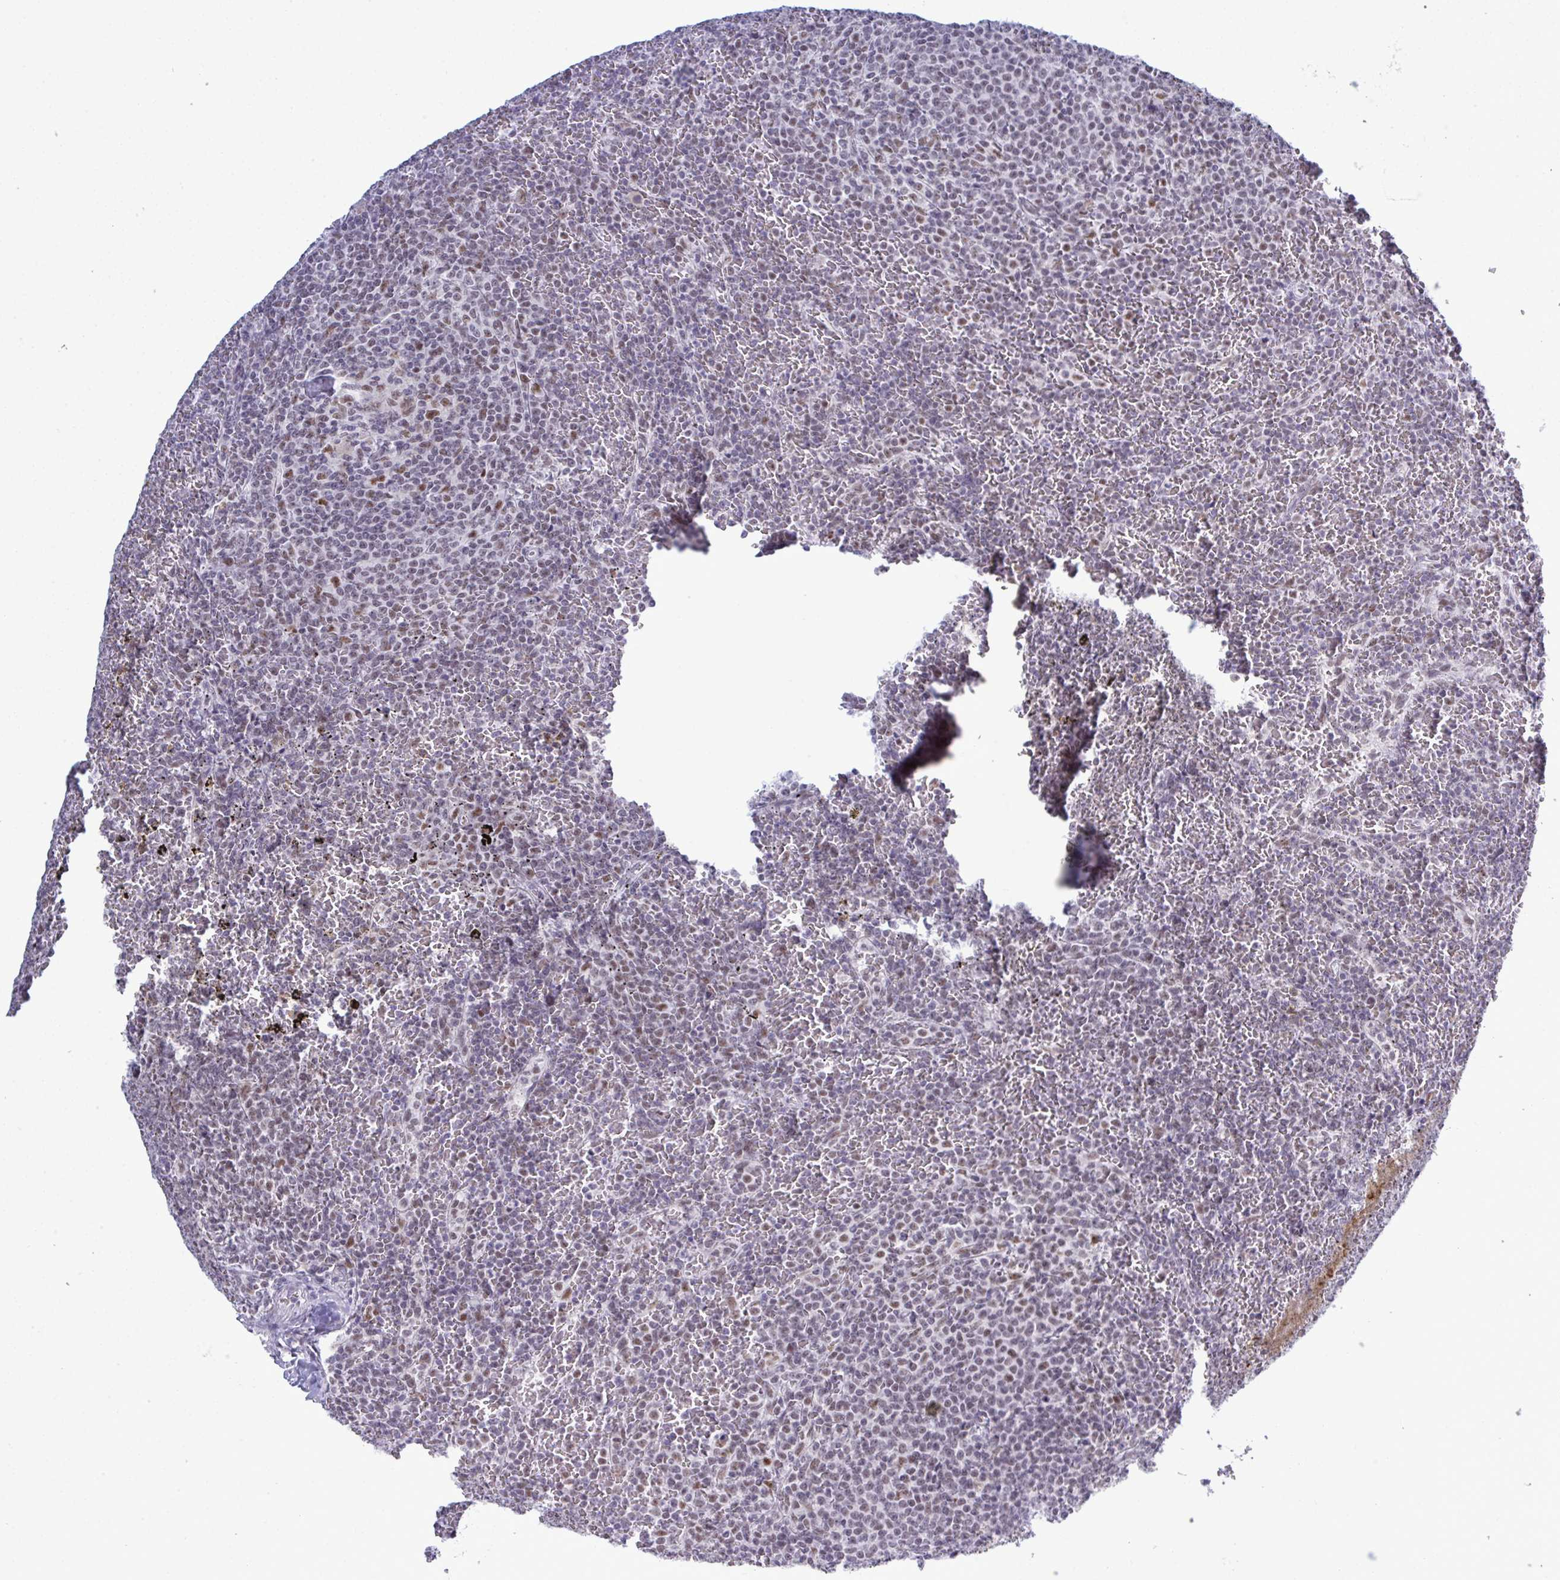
{"staining": {"intensity": "moderate", "quantity": "<25%", "location": "nuclear"}, "tissue": "lymphoma", "cell_type": "Tumor cells", "image_type": "cancer", "snomed": [{"axis": "morphology", "description": "Malignant lymphoma, non-Hodgkin's type, Low grade"}, {"axis": "topography", "description": "Spleen"}], "caption": "Tumor cells show moderate nuclear positivity in about <25% of cells in malignant lymphoma, non-Hodgkin's type (low-grade).", "gene": "PPP1R10", "patient": {"sex": "female", "age": 77}}